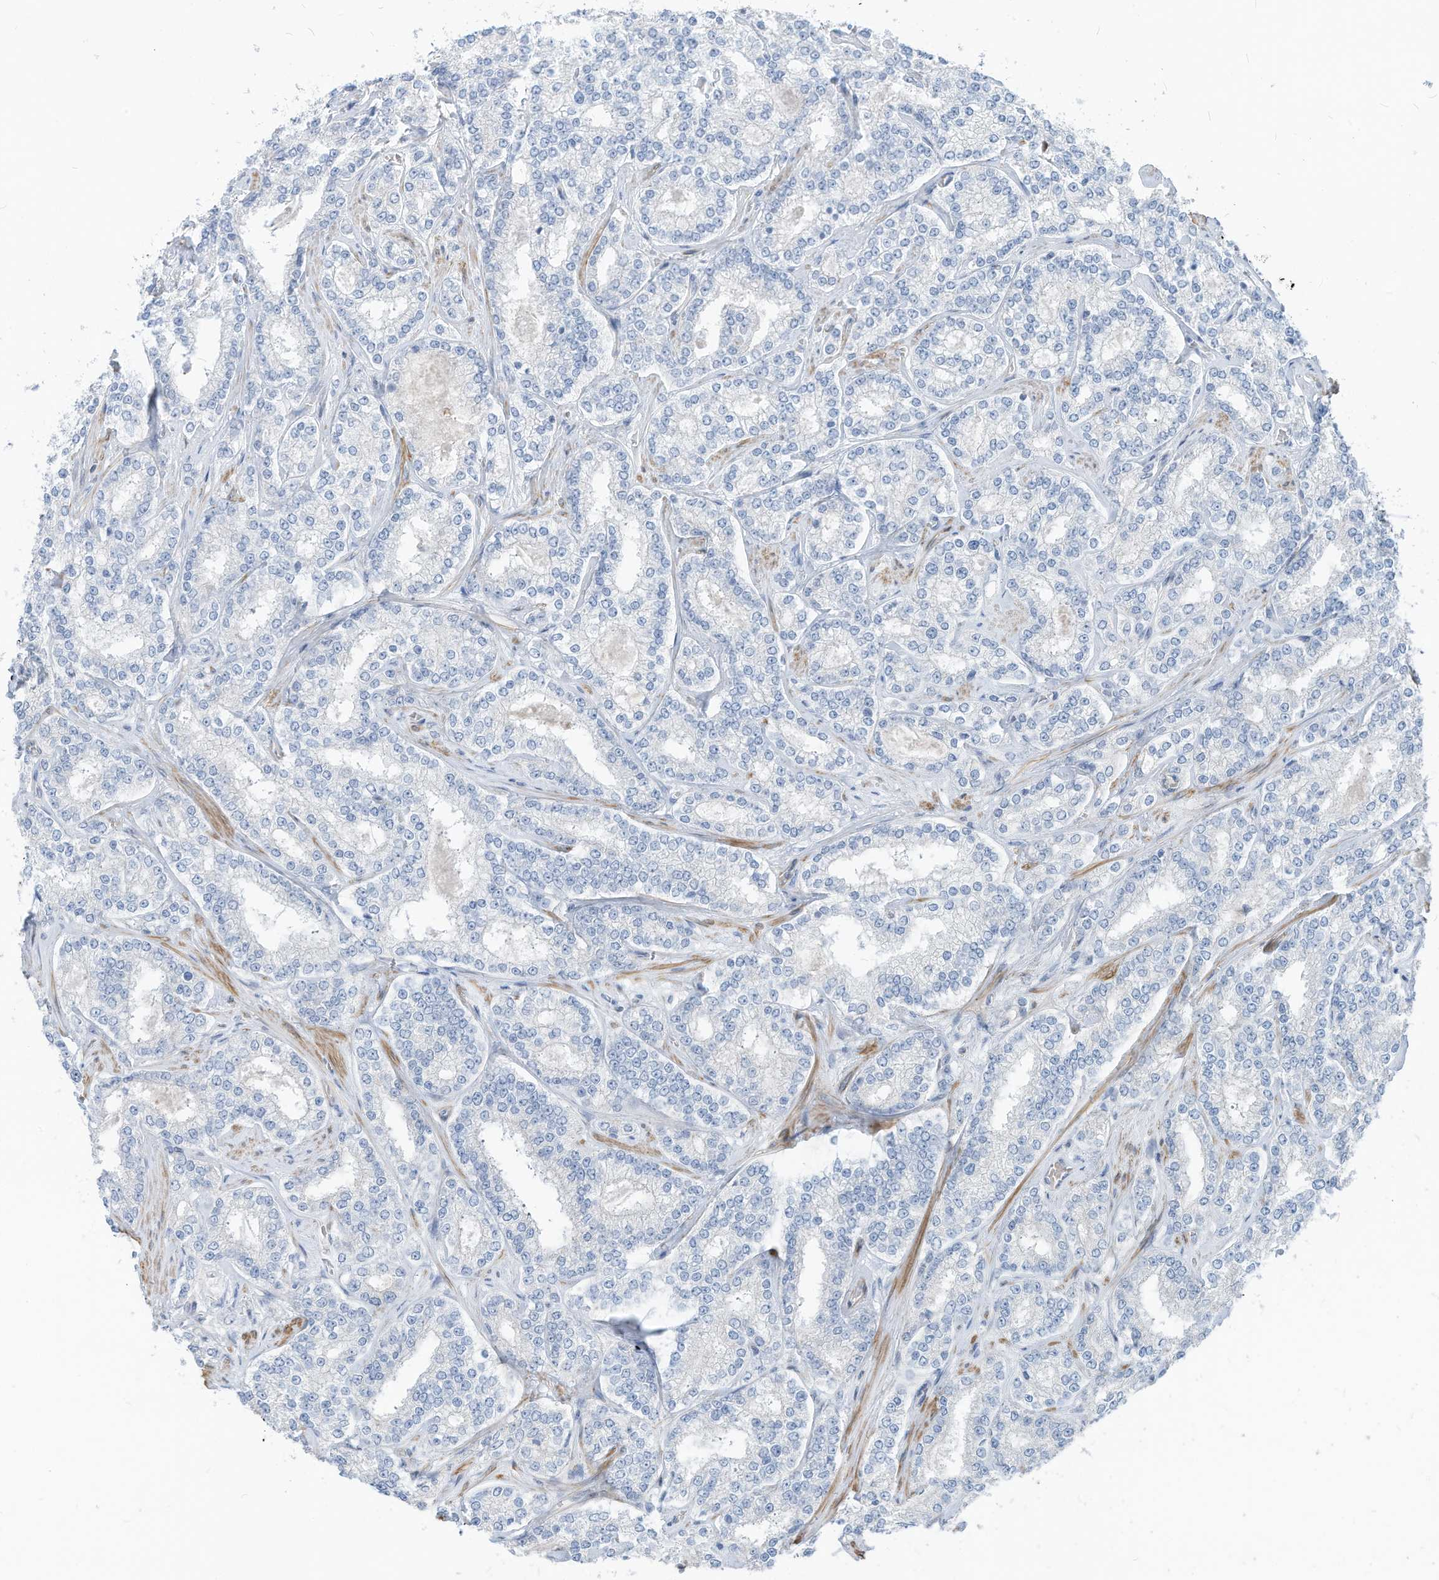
{"staining": {"intensity": "negative", "quantity": "none", "location": "none"}, "tissue": "prostate cancer", "cell_type": "Tumor cells", "image_type": "cancer", "snomed": [{"axis": "morphology", "description": "Normal tissue, NOS"}, {"axis": "morphology", "description": "Adenocarcinoma, High grade"}, {"axis": "topography", "description": "Prostate"}], "caption": "Tumor cells show no significant positivity in adenocarcinoma (high-grade) (prostate). Brightfield microscopy of IHC stained with DAB (3,3'-diaminobenzidine) (brown) and hematoxylin (blue), captured at high magnification.", "gene": "GPATCH3", "patient": {"sex": "male", "age": 83}}